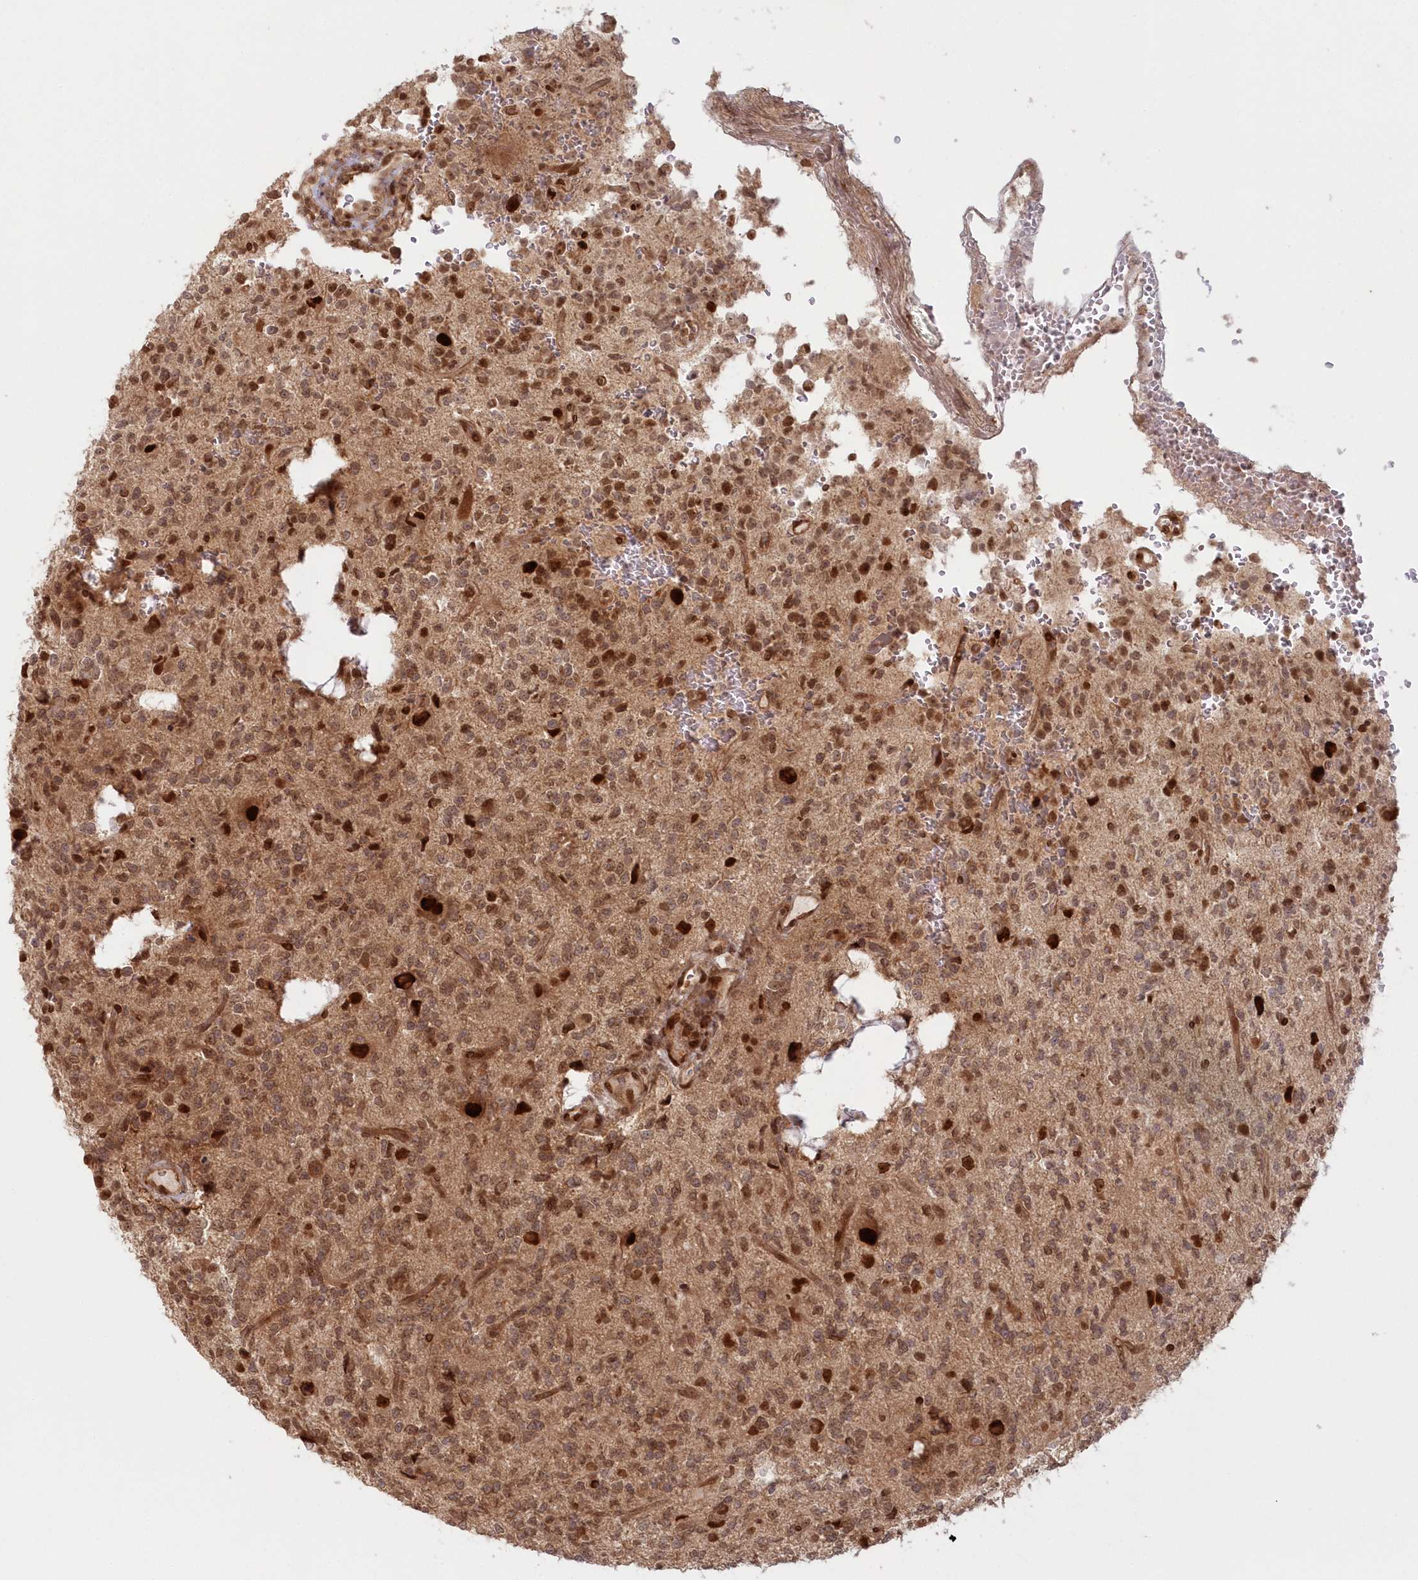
{"staining": {"intensity": "moderate", "quantity": ">75%", "location": "nuclear"}, "tissue": "glioma", "cell_type": "Tumor cells", "image_type": "cancer", "snomed": [{"axis": "morphology", "description": "Glioma, malignant, High grade"}, {"axis": "topography", "description": "Brain"}], "caption": "Human high-grade glioma (malignant) stained for a protein (brown) reveals moderate nuclear positive positivity in about >75% of tumor cells.", "gene": "TOGARAM2", "patient": {"sex": "female", "age": 62}}